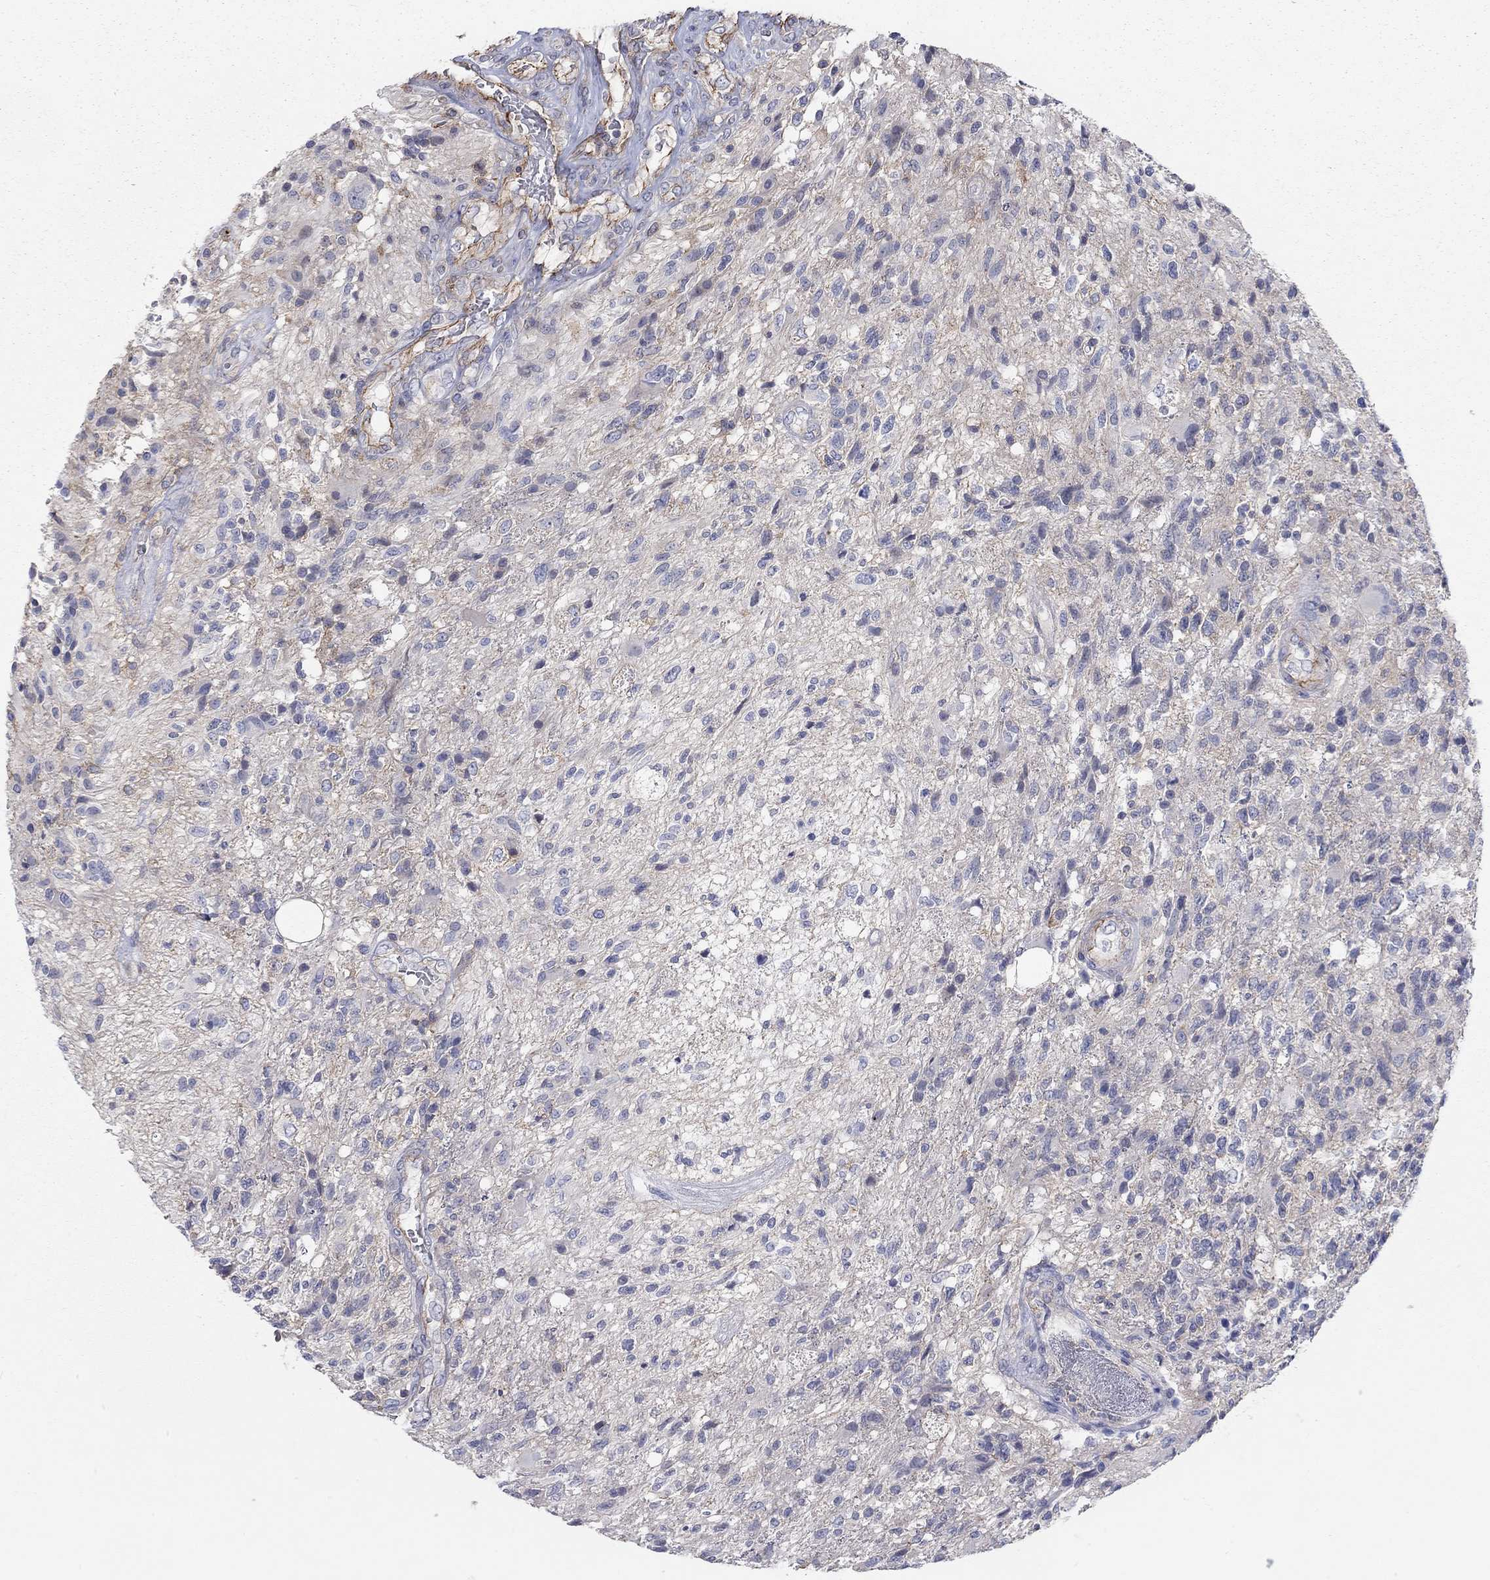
{"staining": {"intensity": "negative", "quantity": "none", "location": "none"}, "tissue": "glioma", "cell_type": "Tumor cells", "image_type": "cancer", "snomed": [{"axis": "morphology", "description": "Glioma, malignant, High grade"}, {"axis": "topography", "description": "Brain"}], "caption": "DAB immunohistochemical staining of human glioma demonstrates no significant staining in tumor cells.", "gene": "PCDHGA10", "patient": {"sex": "male", "age": 56}}